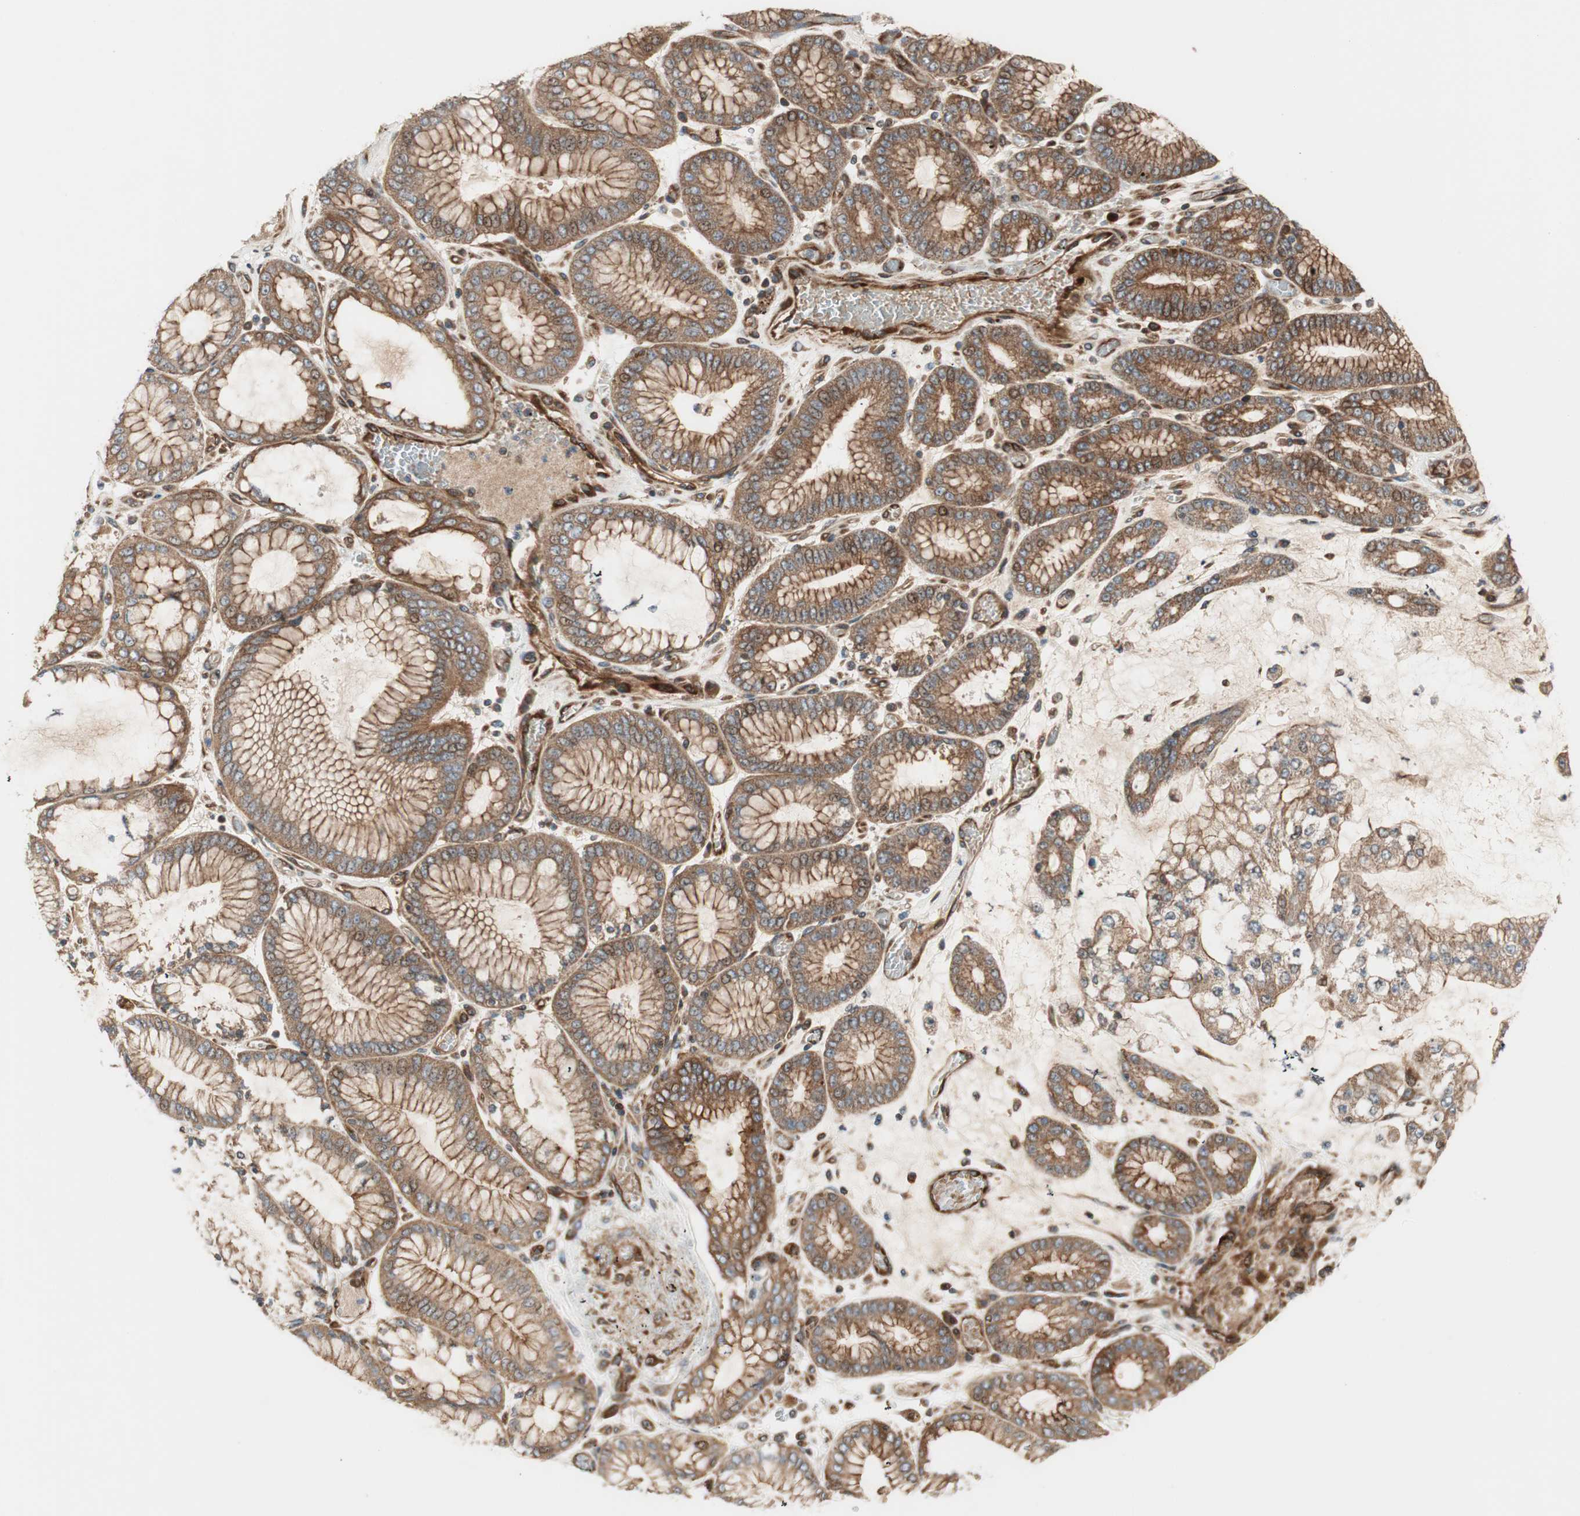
{"staining": {"intensity": "moderate", "quantity": ">75%", "location": "cytoplasmic/membranous"}, "tissue": "stomach cancer", "cell_type": "Tumor cells", "image_type": "cancer", "snomed": [{"axis": "morphology", "description": "Normal tissue, NOS"}, {"axis": "morphology", "description": "Adenocarcinoma, NOS"}, {"axis": "topography", "description": "Stomach, upper"}, {"axis": "topography", "description": "Stomach"}], "caption": "Immunohistochemistry (IHC) staining of stomach adenocarcinoma, which demonstrates medium levels of moderate cytoplasmic/membranous positivity in about >75% of tumor cells indicating moderate cytoplasmic/membranous protein staining. The staining was performed using DAB (brown) for protein detection and nuclei were counterstained in hematoxylin (blue).", "gene": "CTTNBP2NL", "patient": {"sex": "male", "age": 76}}